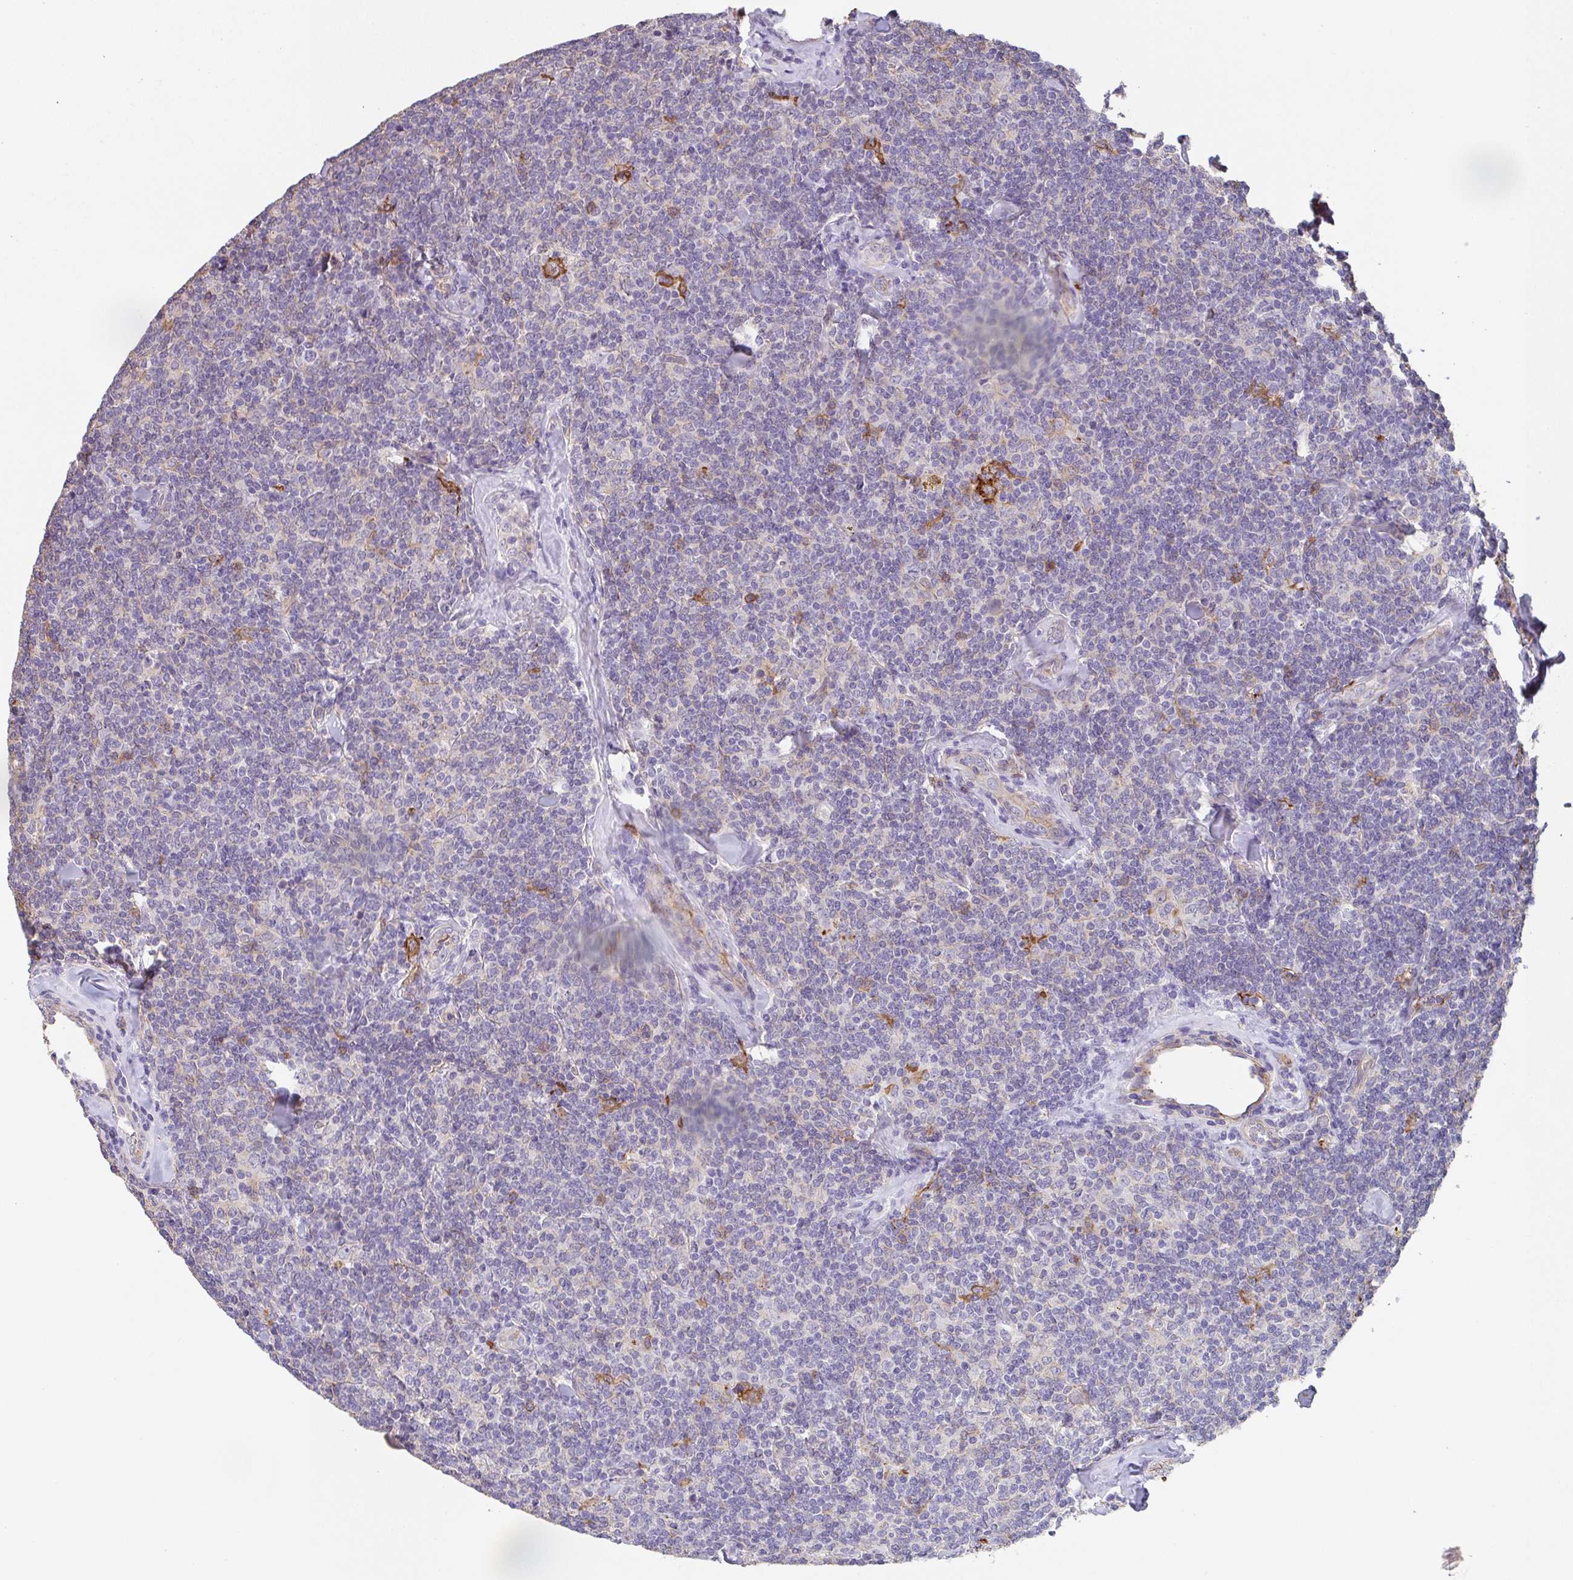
{"staining": {"intensity": "negative", "quantity": "none", "location": "none"}, "tissue": "lymphoma", "cell_type": "Tumor cells", "image_type": "cancer", "snomed": [{"axis": "morphology", "description": "Malignant lymphoma, non-Hodgkin's type, Low grade"}, {"axis": "topography", "description": "Lymph node"}], "caption": "The IHC photomicrograph has no significant positivity in tumor cells of low-grade malignant lymphoma, non-Hodgkin's type tissue.", "gene": "DBN1", "patient": {"sex": "female", "age": 56}}